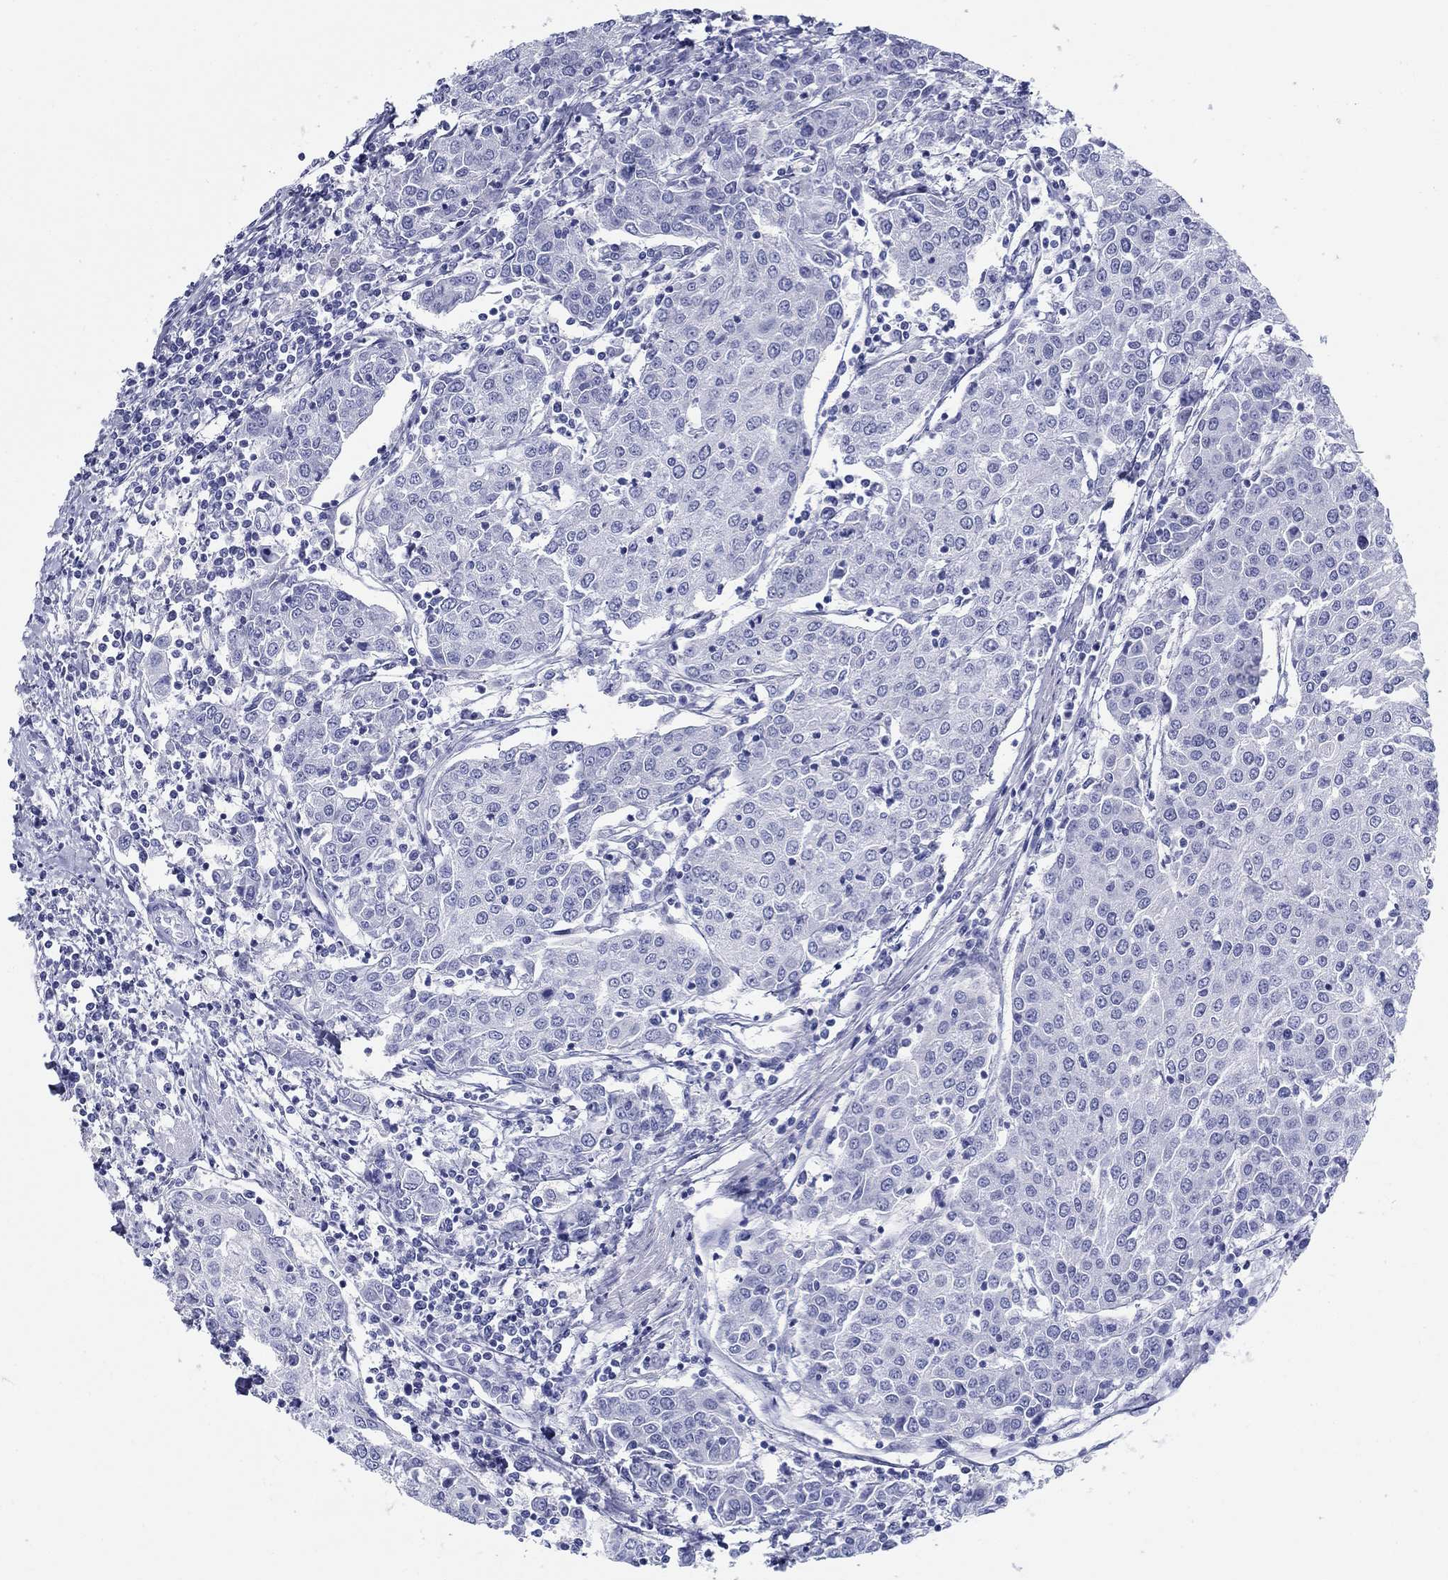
{"staining": {"intensity": "negative", "quantity": "none", "location": "none"}, "tissue": "urothelial cancer", "cell_type": "Tumor cells", "image_type": "cancer", "snomed": [{"axis": "morphology", "description": "Urothelial carcinoma, High grade"}, {"axis": "topography", "description": "Urinary bladder"}], "caption": "Micrograph shows no significant protein expression in tumor cells of high-grade urothelial carcinoma. (DAB (3,3'-diaminobenzidine) immunohistochemistry (IHC) visualized using brightfield microscopy, high magnification).", "gene": "LAMP5", "patient": {"sex": "female", "age": 85}}